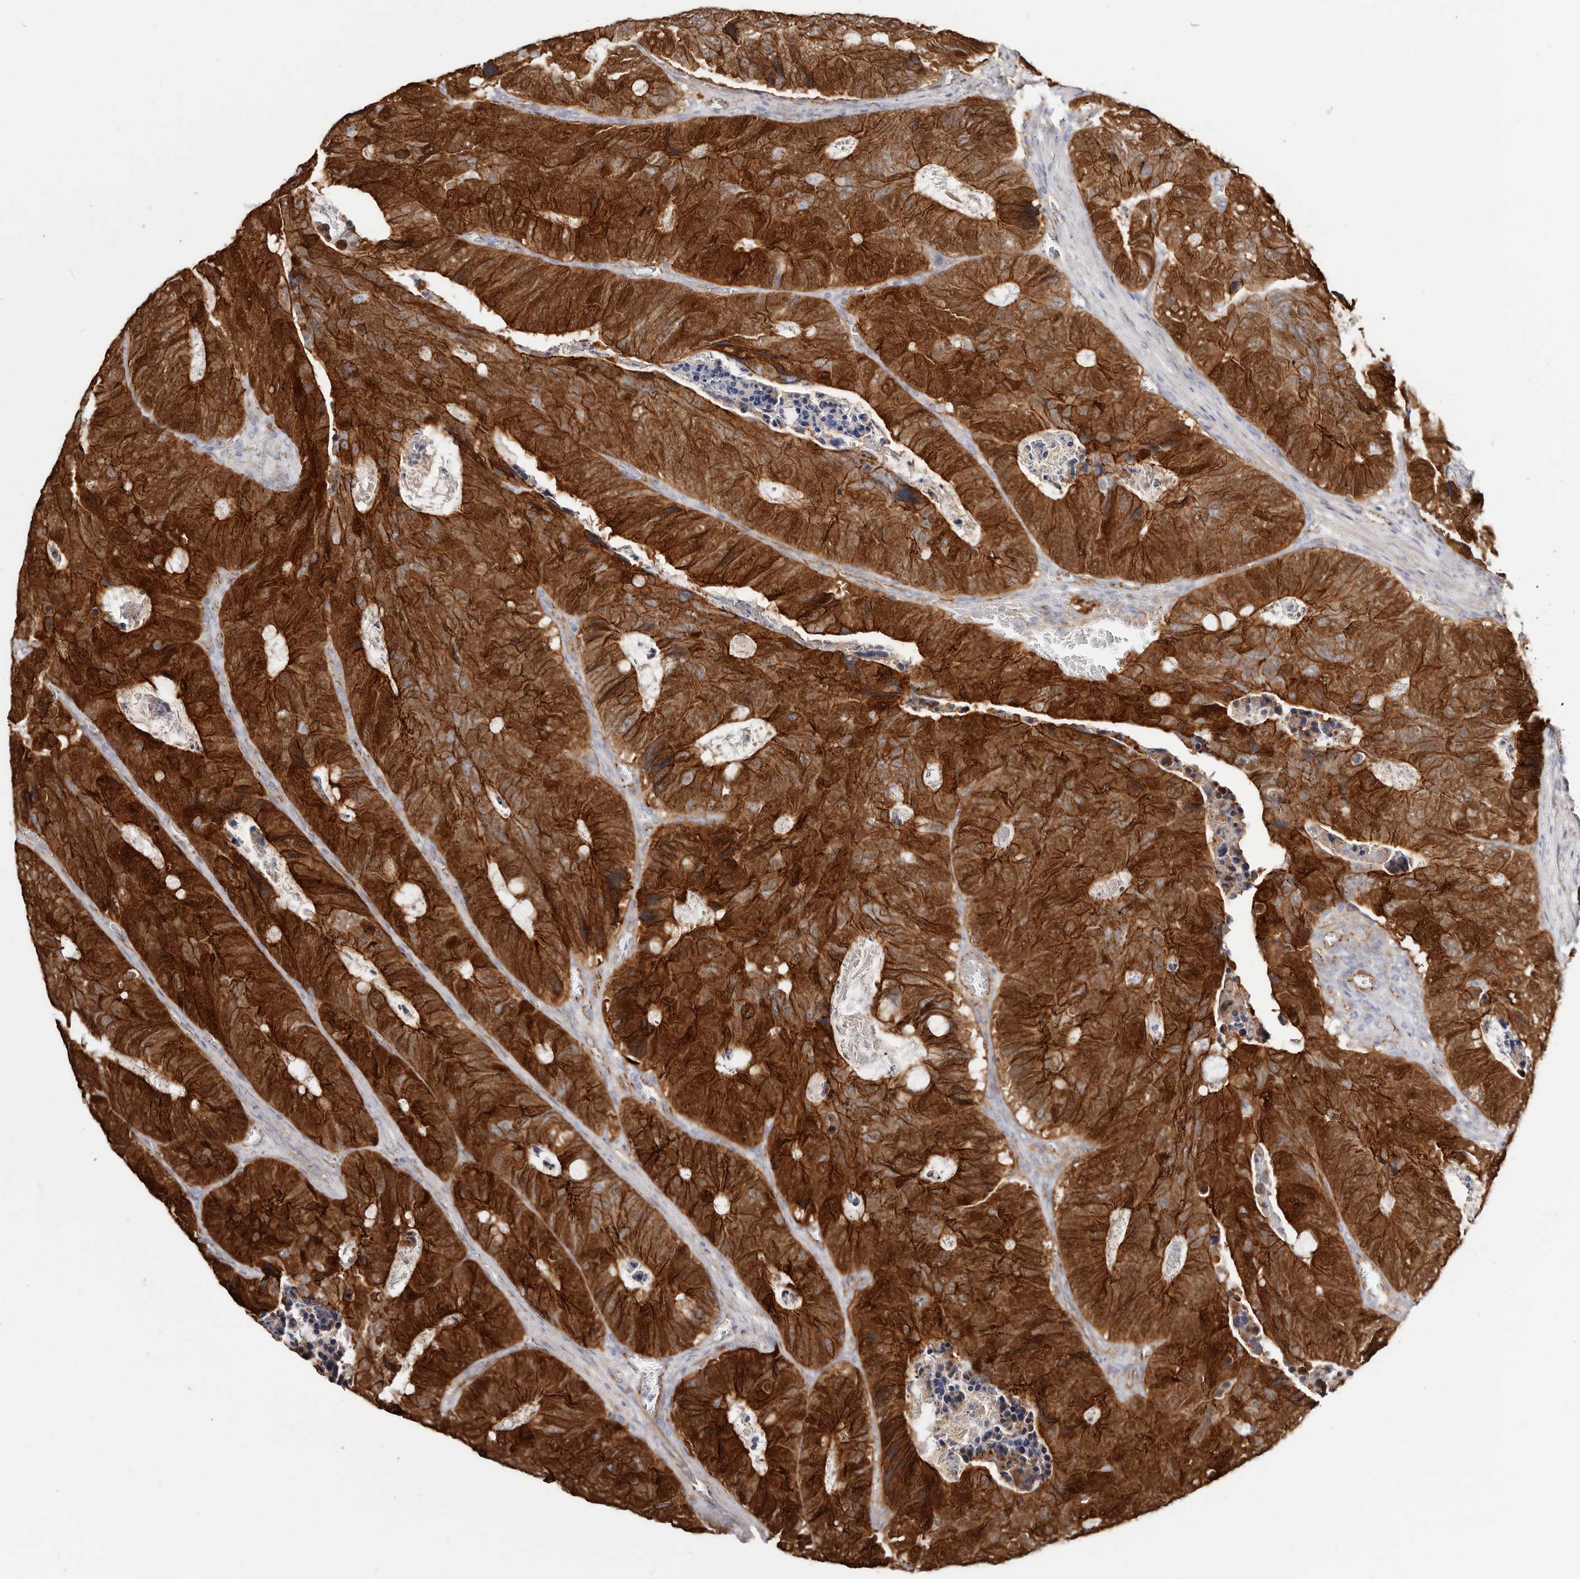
{"staining": {"intensity": "strong", "quantity": ">75%", "location": "cytoplasmic/membranous"}, "tissue": "colorectal cancer", "cell_type": "Tumor cells", "image_type": "cancer", "snomed": [{"axis": "morphology", "description": "Adenocarcinoma, NOS"}, {"axis": "topography", "description": "Colon"}], "caption": "Human adenocarcinoma (colorectal) stained with a brown dye demonstrates strong cytoplasmic/membranous positive expression in approximately >75% of tumor cells.", "gene": "CTNNB1", "patient": {"sex": "male", "age": 87}}